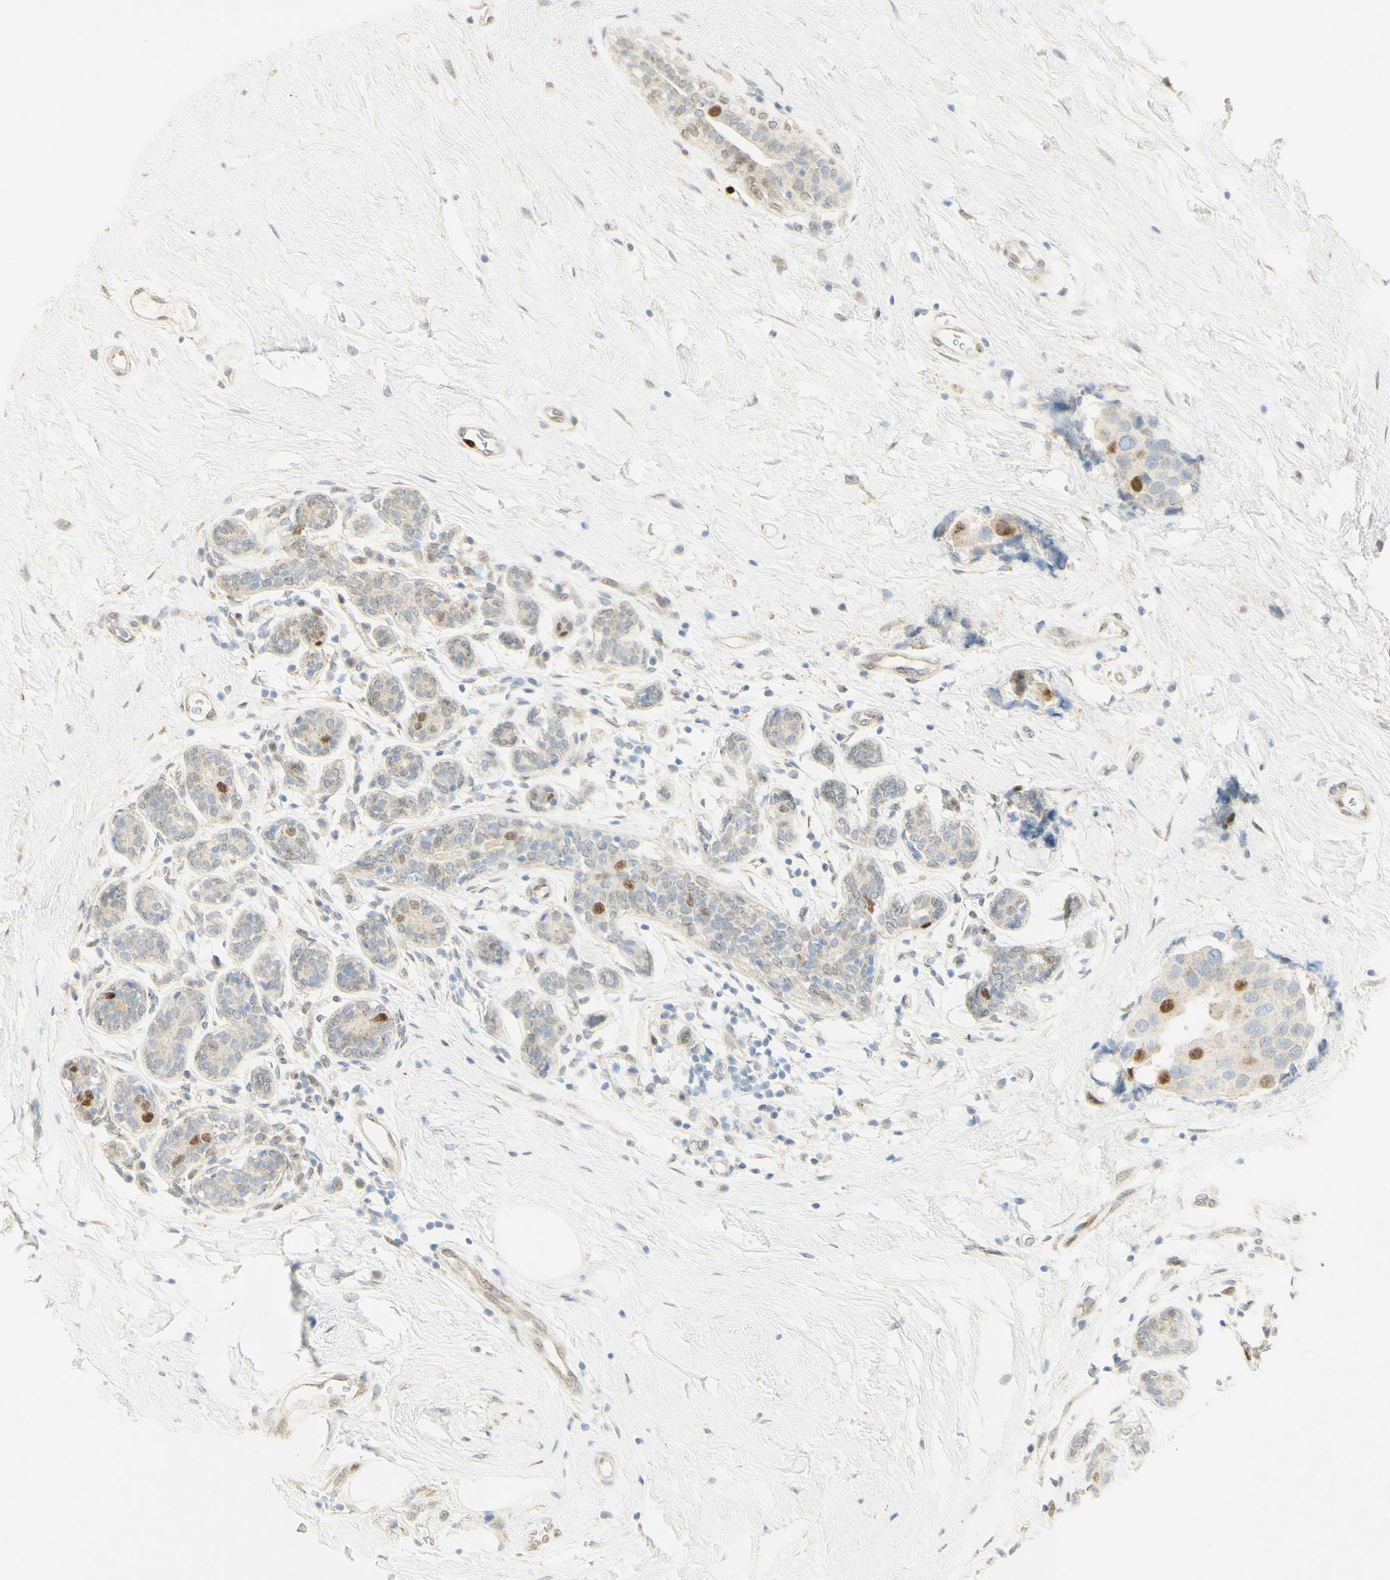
{"staining": {"intensity": "moderate", "quantity": "<25%", "location": "nuclear"}, "tissue": "breast cancer", "cell_type": "Tumor cells", "image_type": "cancer", "snomed": [{"axis": "morphology", "description": "Normal tissue, NOS"}, {"axis": "morphology", "description": "Duct carcinoma"}, {"axis": "topography", "description": "Breast"}], "caption": "Breast invasive ductal carcinoma tissue shows moderate nuclear positivity in about <25% of tumor cells The staining was performed using DAB to visualize the protein expression in brown, while the nuclei were stained in blue with hematoxylin (Magnification: 20x).", "gene": "E2F1", "patient": {"sex": "female", "age": 39}}